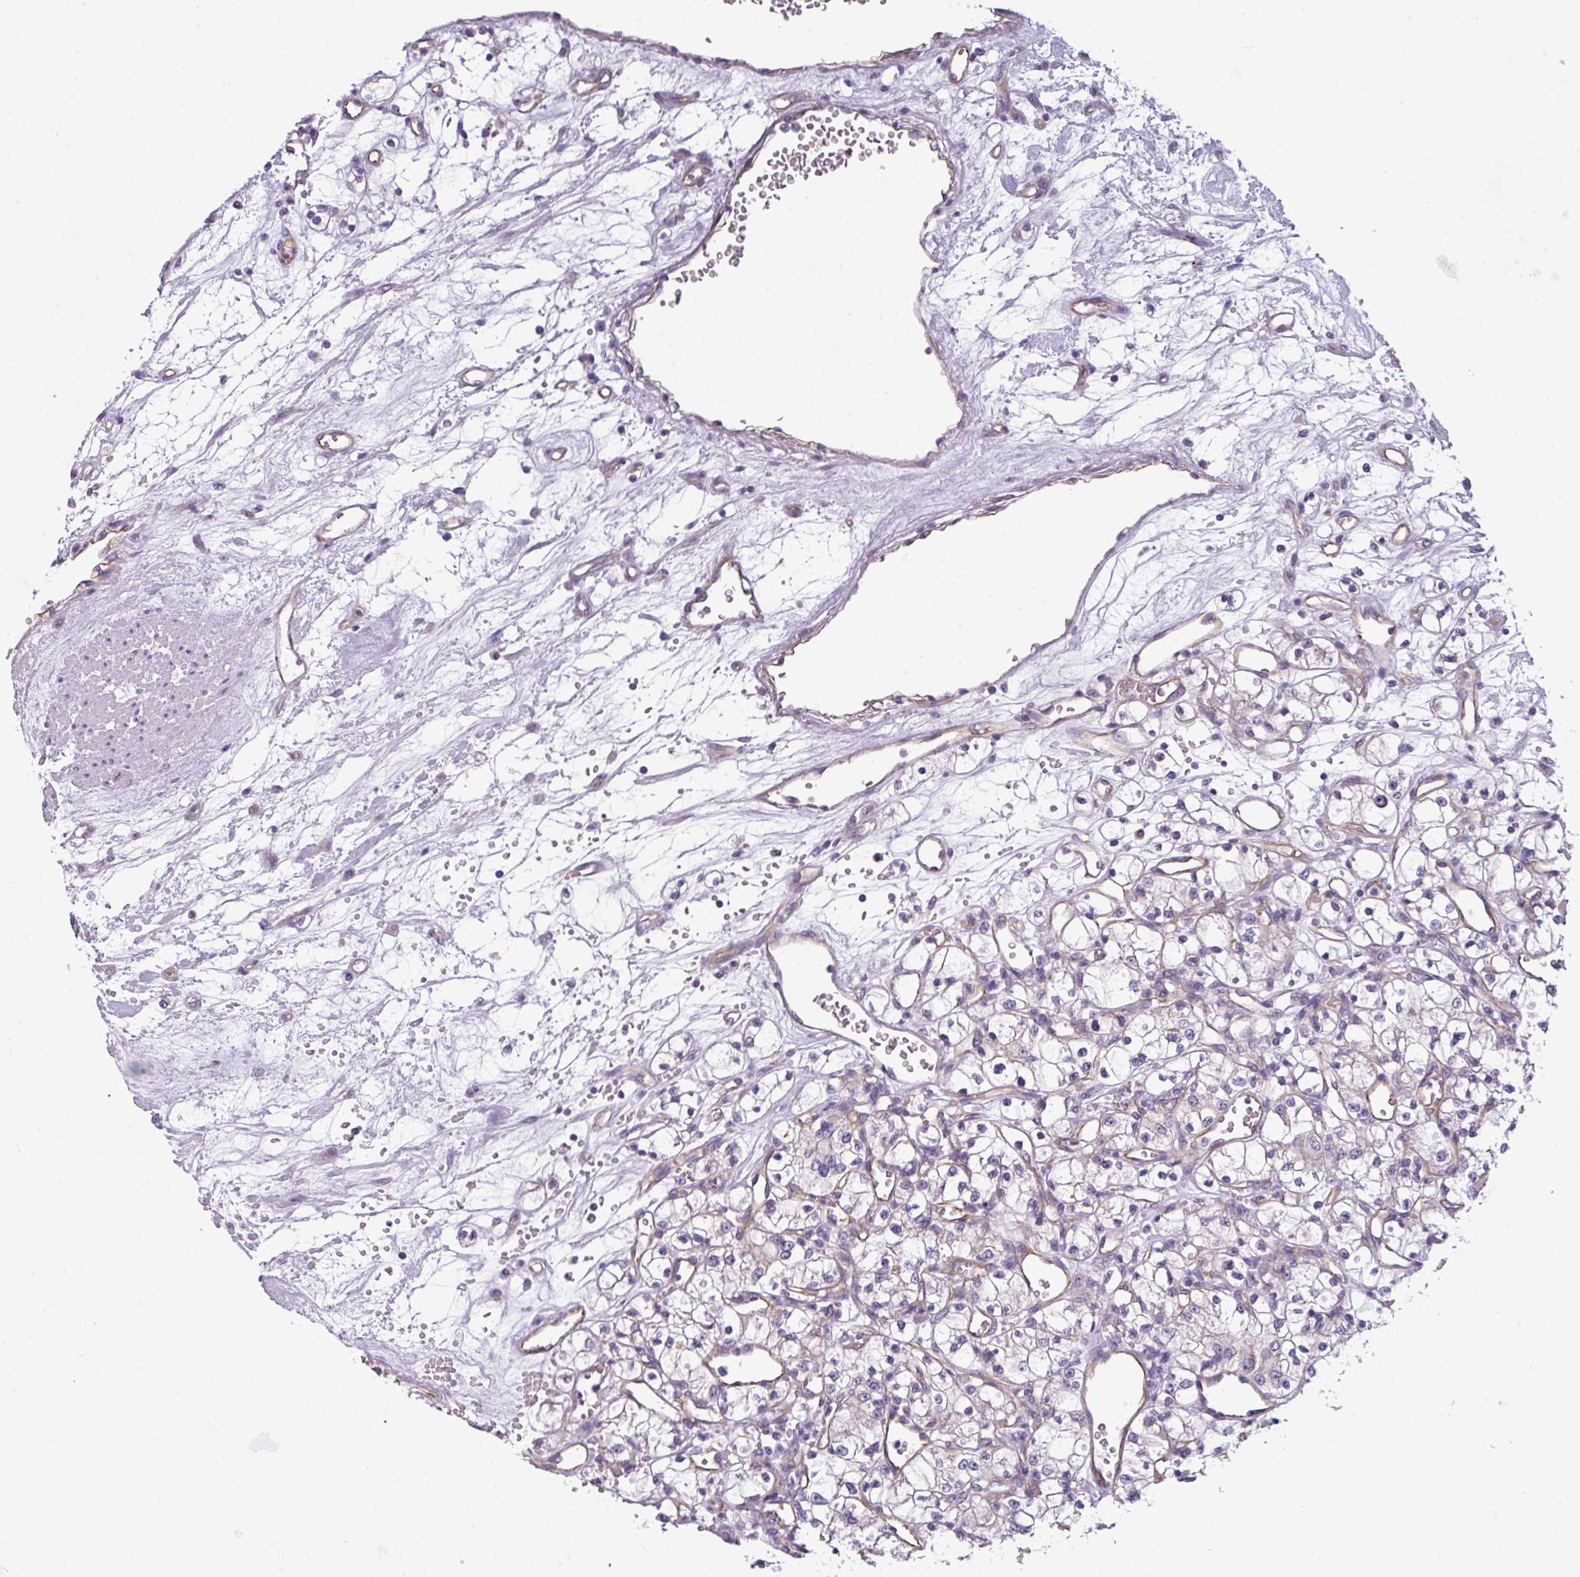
{"staining": {"intensity": "negative", "quantity": "none", "location": "none"}, "tissue": "renal cancer", "cell_type": "Tumor cells", "image_type": "cancer", "snomed": [{"axis": "morphology", "description": "Adenocarcinoma, NOS"}, {"axis": "topography", "description": "Kidney"}], "caption": "IHC micrograph of human renal cancer stained for a protein (brown), which reveals no staining in tumor cells. Nuclei are stained in blue.", "gene": "BUD23", "patient": {"sex": "female", "age": 59}}